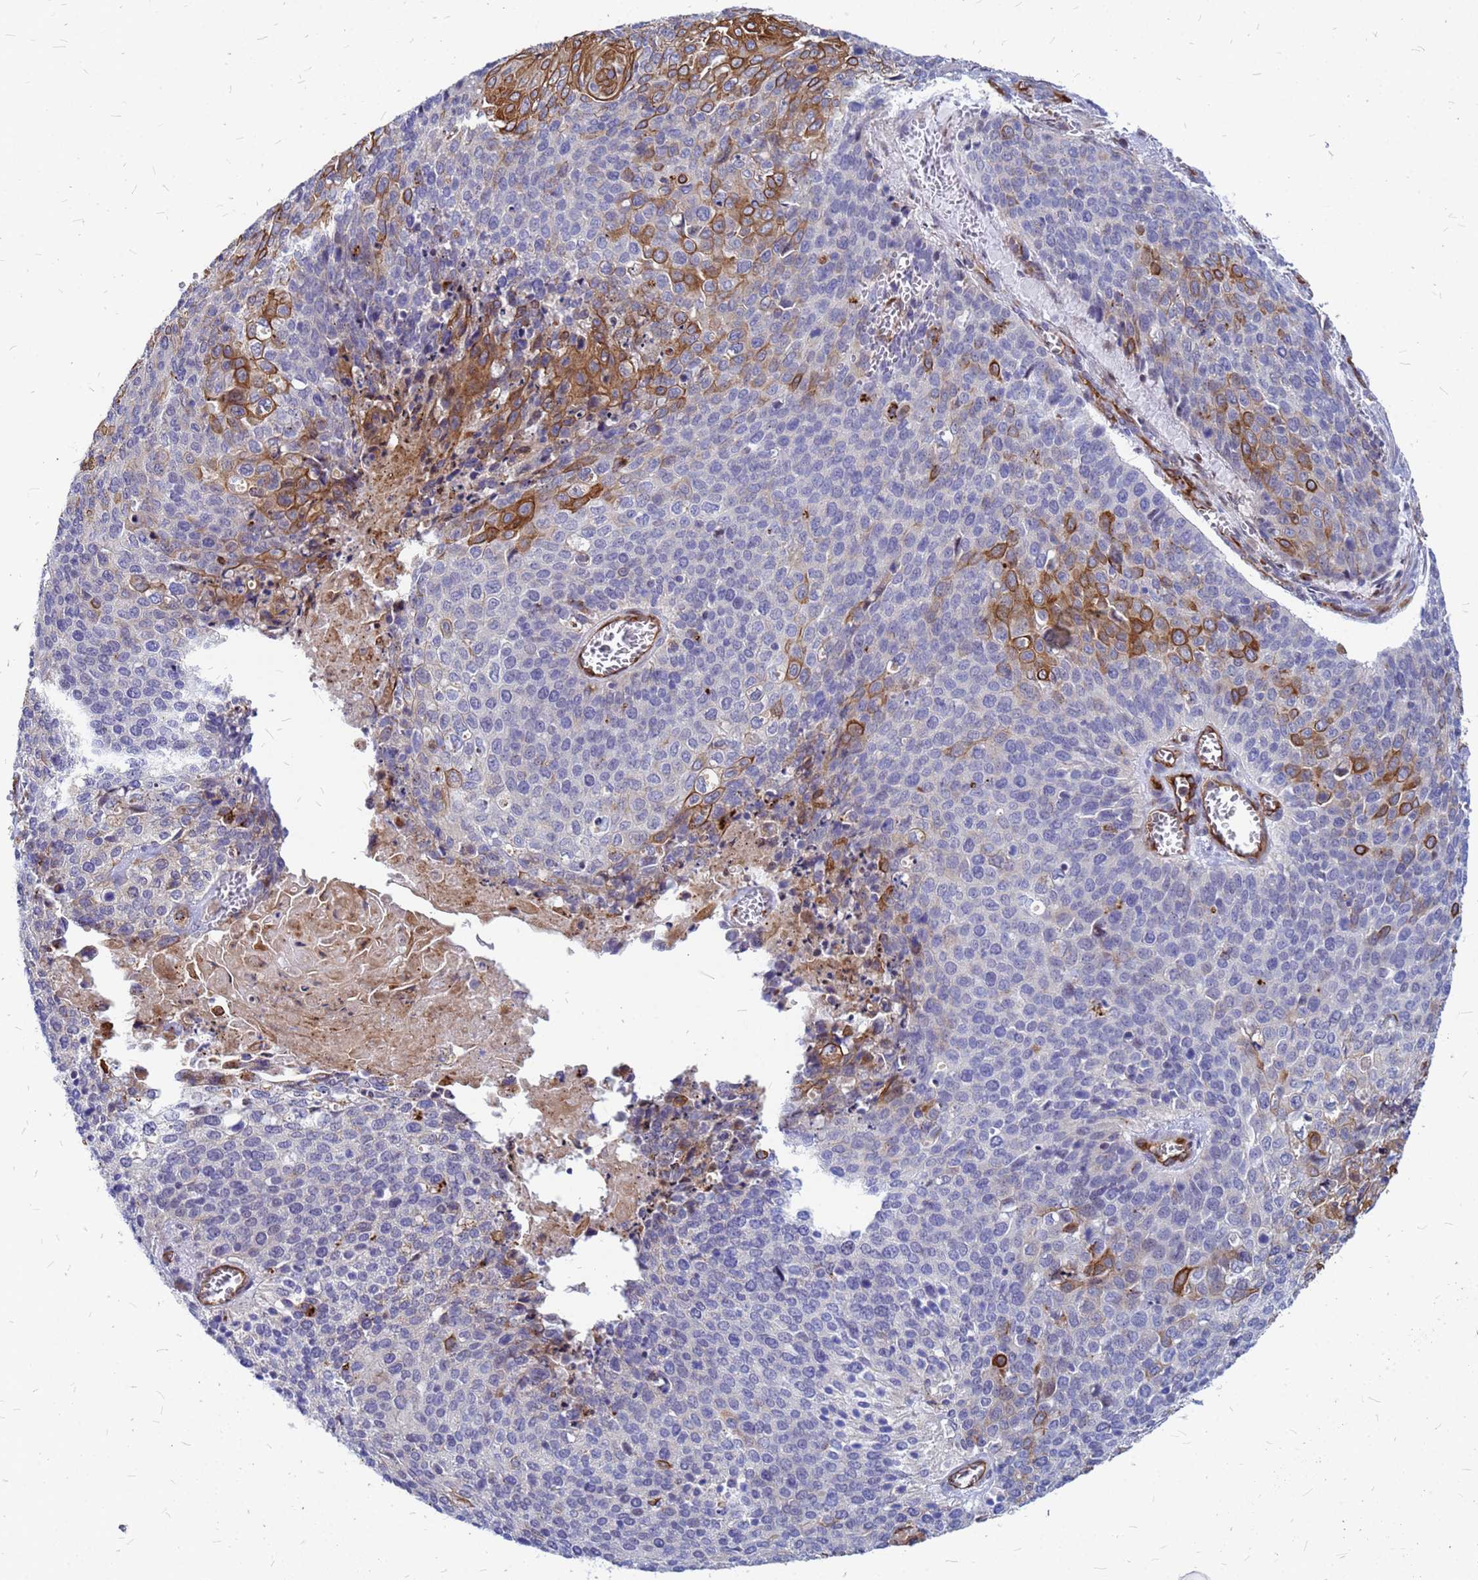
{"staining": {"intensity": "strong", "quantity": "<25%", "location": "cytoplasmic/membranous"}, "tissue": "cervical cancer", "cell_type": "Tumor cells", "image_type": "cancer", "snomed": [{"axis": "morphology", "description": "Squamous cell carcinoma, NOS"}, {"axis": "topography", "description": "Cervix"}], "caption": "A micrograph of cervical cancer stained for a protein shows strong cytoplasmic/membranous brown staining in tumor cells.", "gene": "NOSTRIN", "patient": {"sex": "female", "age": 39}}